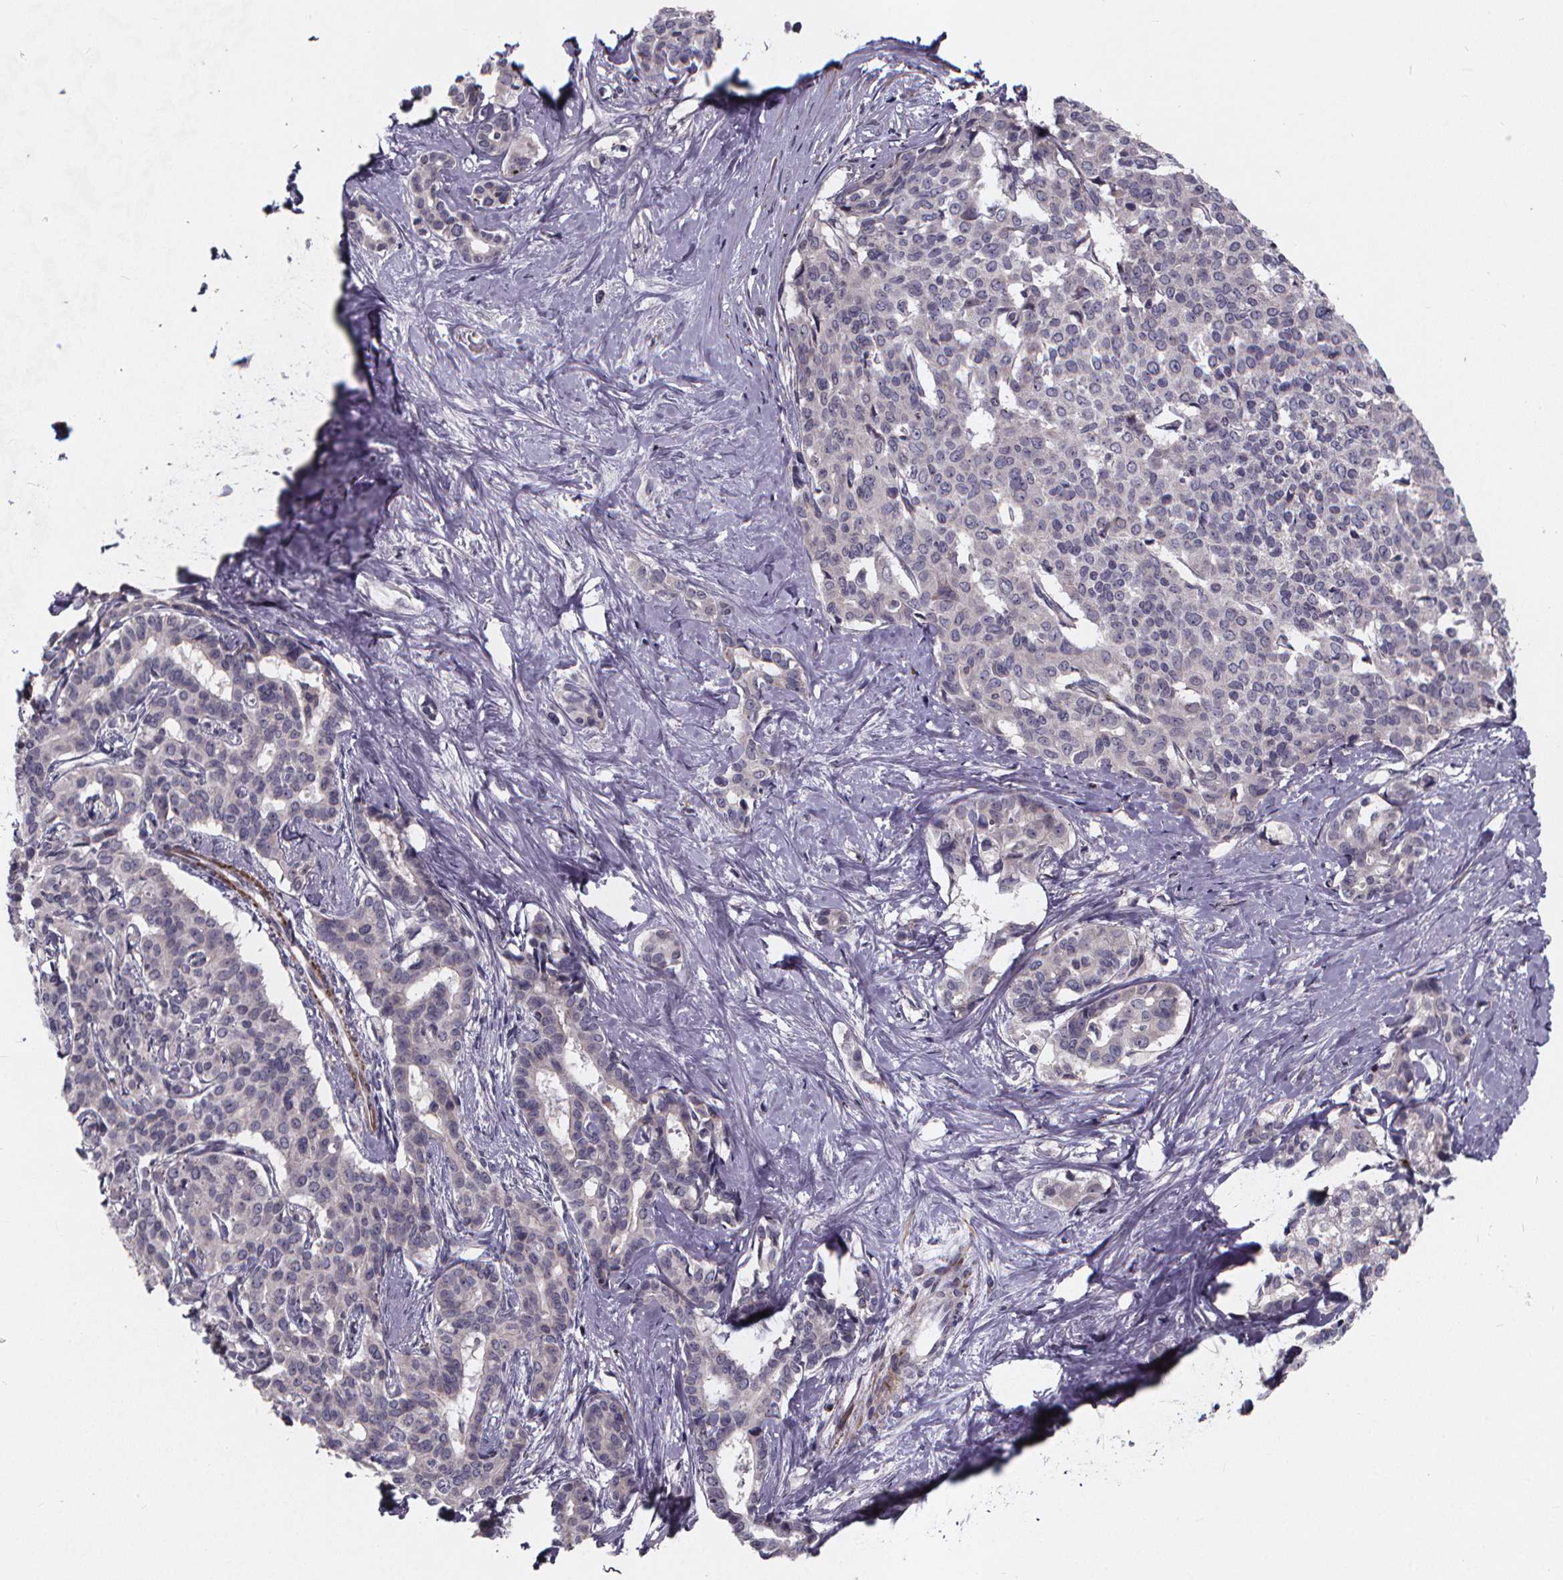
{"staining": {"intensity": "negative", "quantity": "none", "location": "none"}, "tissue": "liver cancer", "cell_type": "Tumor cells", "image_type": "cancer", "snomed": [{"axis": "morphology", "description": "Cholangiocarcinoma"}, {"axis": "topography", "description": "Liver"}], "caption": "DAB (3,3'-diaminobenzidine) immunohistochemical staining of liver cholangiocarcinoma displays no significant positivity in tumor cells.", "gene": "FBXW2", "patient": {"sex": "female", "age": 47}}